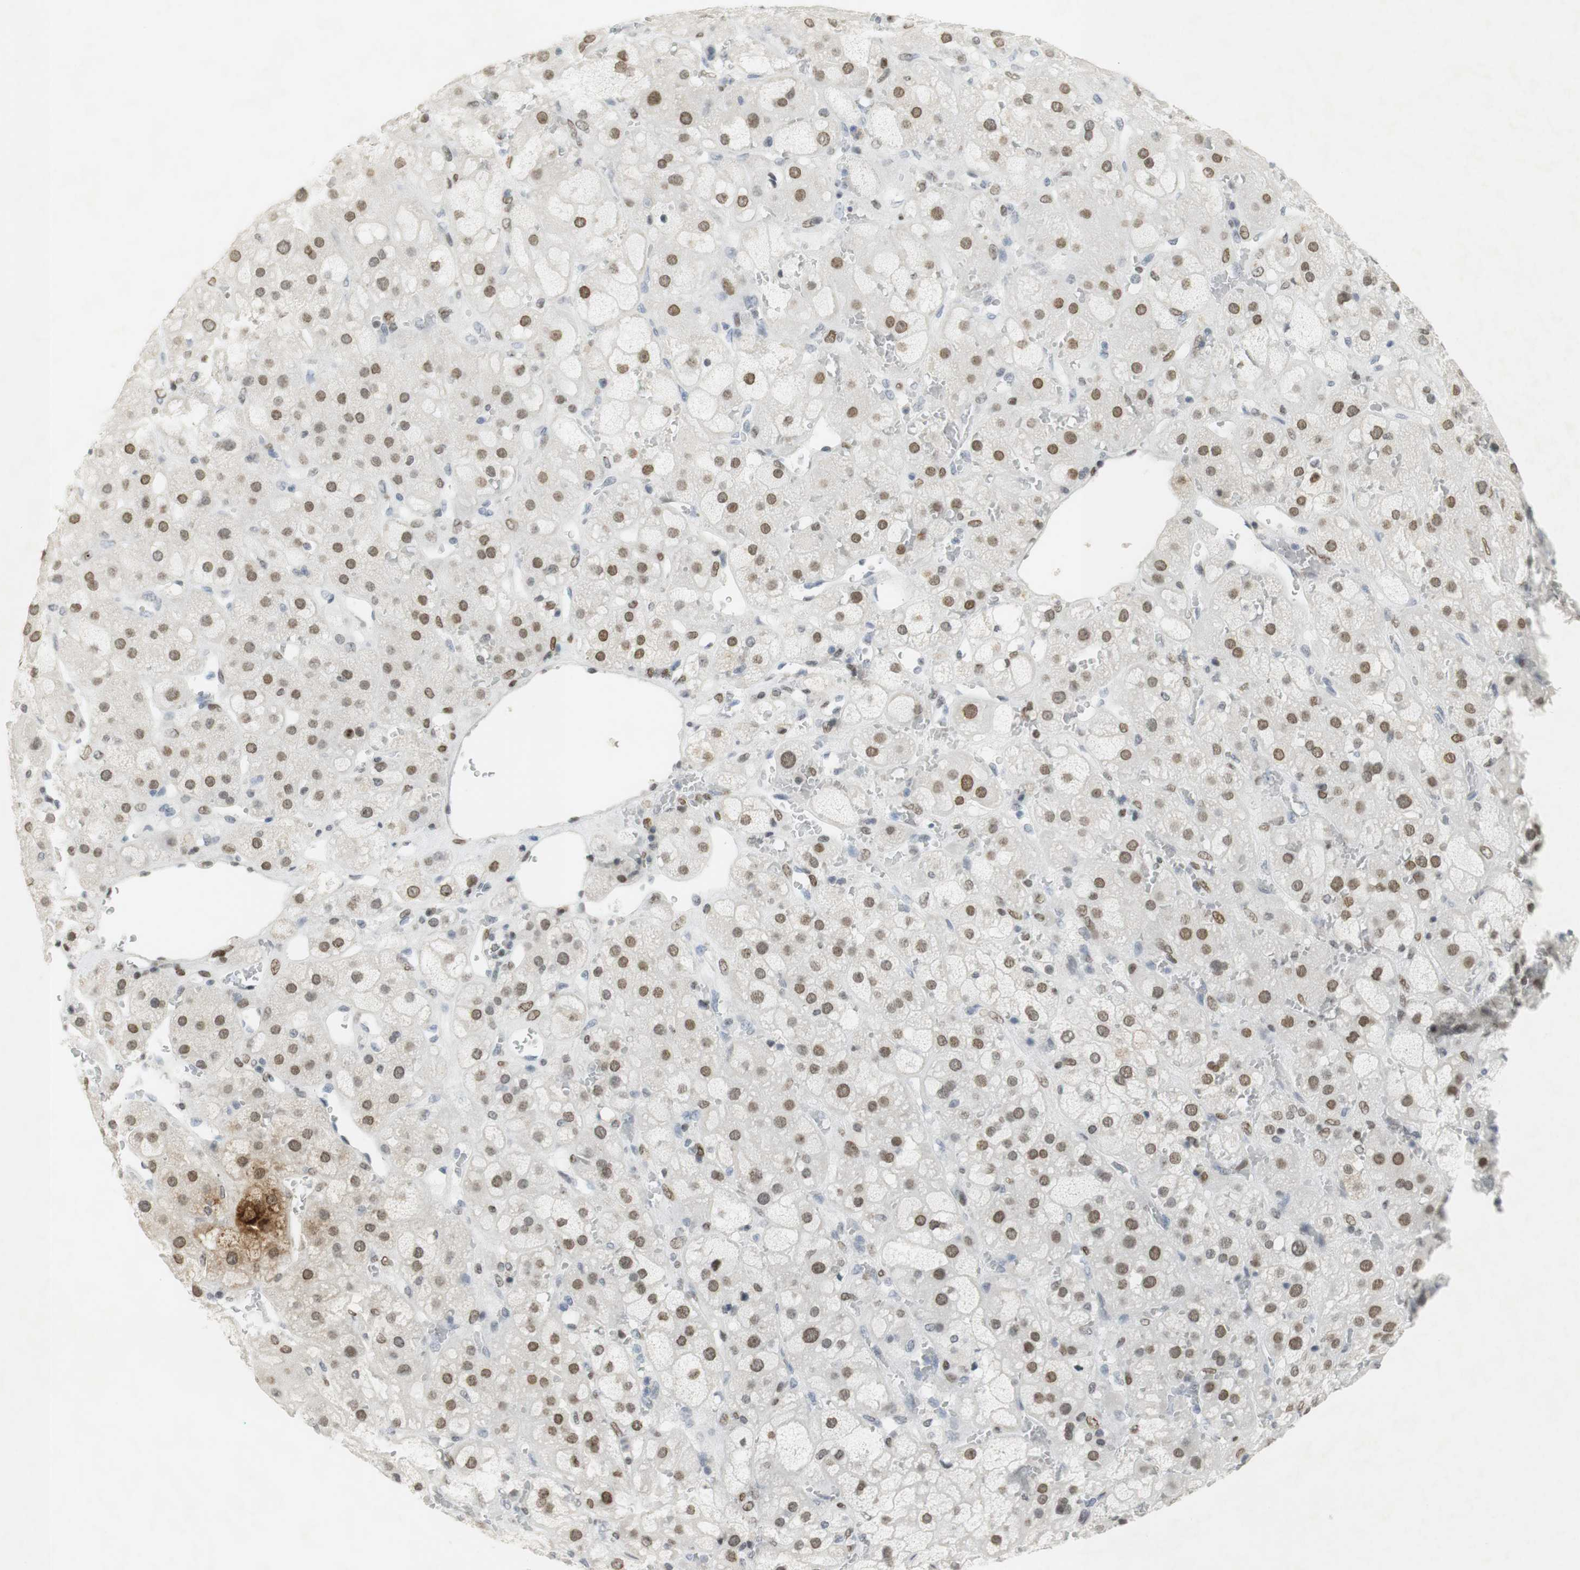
{"staining": {"intensity": "strong", "quantity": ">75%", "location": "nuclear"}, "tissue": "adrenal gland", "cell_type": "Glandular cells", "image_type": "normal", "snomed": [{"axis": "morphology", "description": "Normal tissue, NOS"}, {"axis": "topography", "description": "Adrenal gland"}], "caption": "Normal adrenal gland reveals strong nuclear expression in approximately >75% of glandular cells.", "gene": "BMI1", "patient": {"sex": "female", "age": 47}}